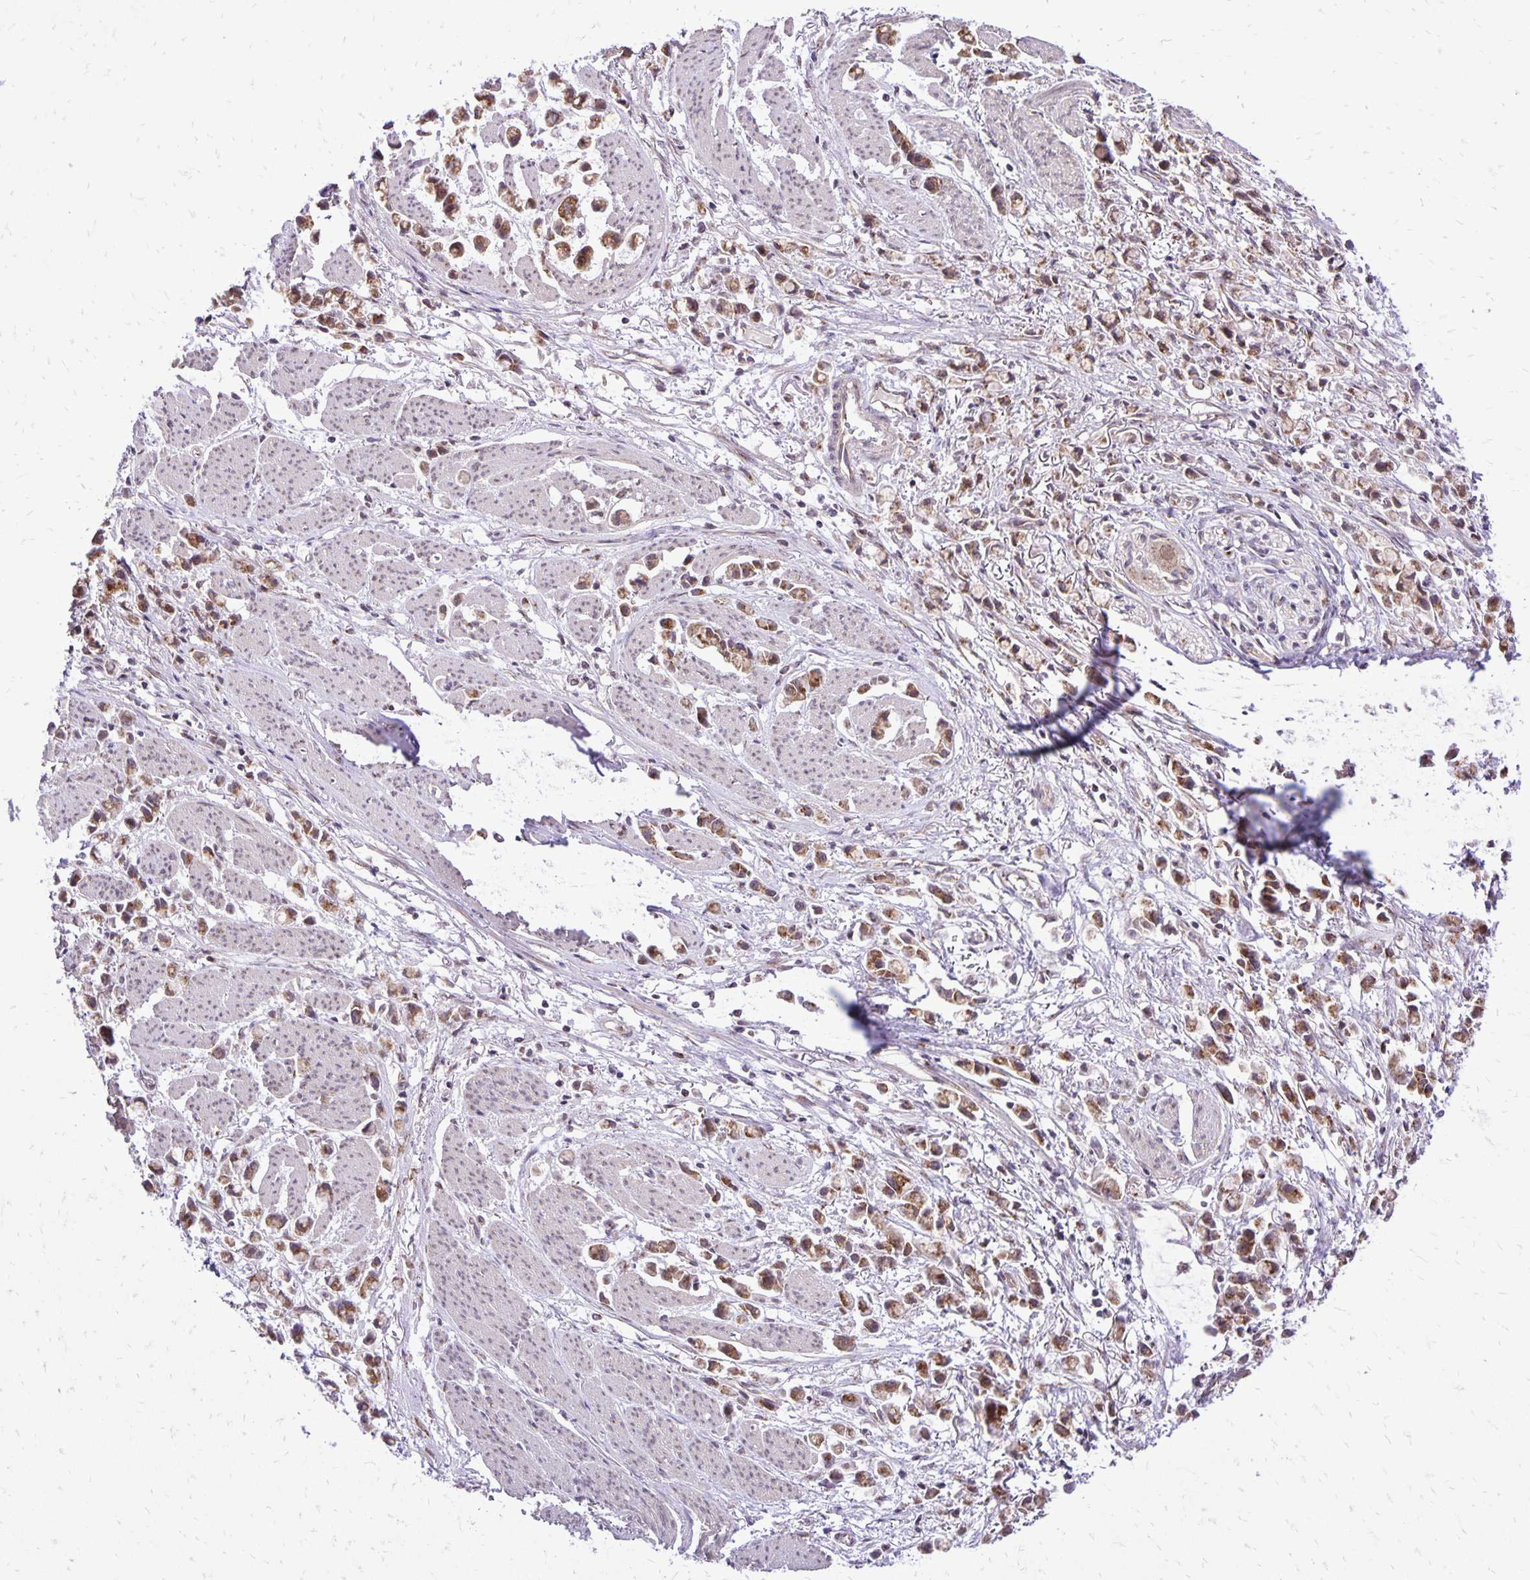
{"staining": {"intensity": "moderate", "quantity": ">75%", "location": "cytoplasmic/membranous"}, "tissue": "stomach cancer", "cell_type": "Tumor cells", "image_type": "cancer", "snomed": [{"axis": "morphology", "description": "Adenocarcinoma, NOS"}, {"axis": "topography", "description": "Stomach"}], "caption": "Brown immunohistochemical staining in adenocarcinoma (stomach) shows moderate cytoplasmic/membranous staining in approximately >75% of tumor cells.", "gene": "GOLGA5", "patient": {"sex": "female", "age": 81}}